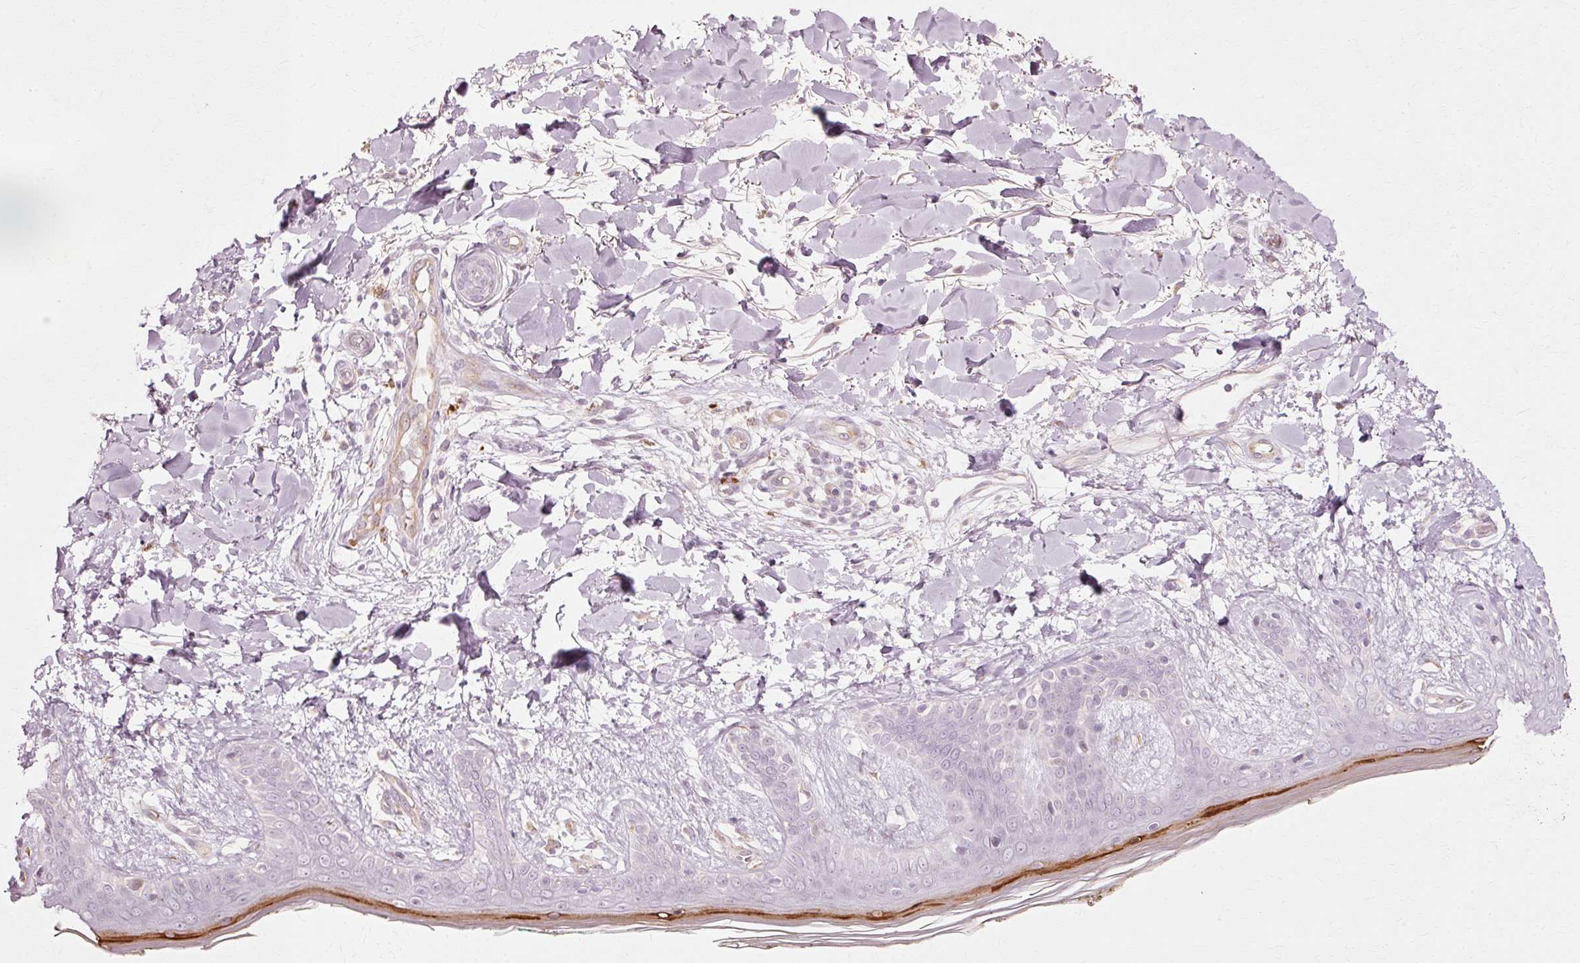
{"staining": {"intensity": "moderate", "quantity": "<25%", "location": "cytoplasmic/membranous"}, "tissue": "skin", "cell_type": "Fibroblasts", "image_type": "normal", "snomed": [{"axis": "morphology", "description": "Normal tissue, NOS"}, {"axis": "topography", "description": "Skin"}], "caption": "Skin stained with a brown dye demonstrates moderate cytoplasmic/membranous positive expression in approximately <25% of fibroblasts.", "gene": "RANBP2", "patient": {"sex": "female", "age": 34}}